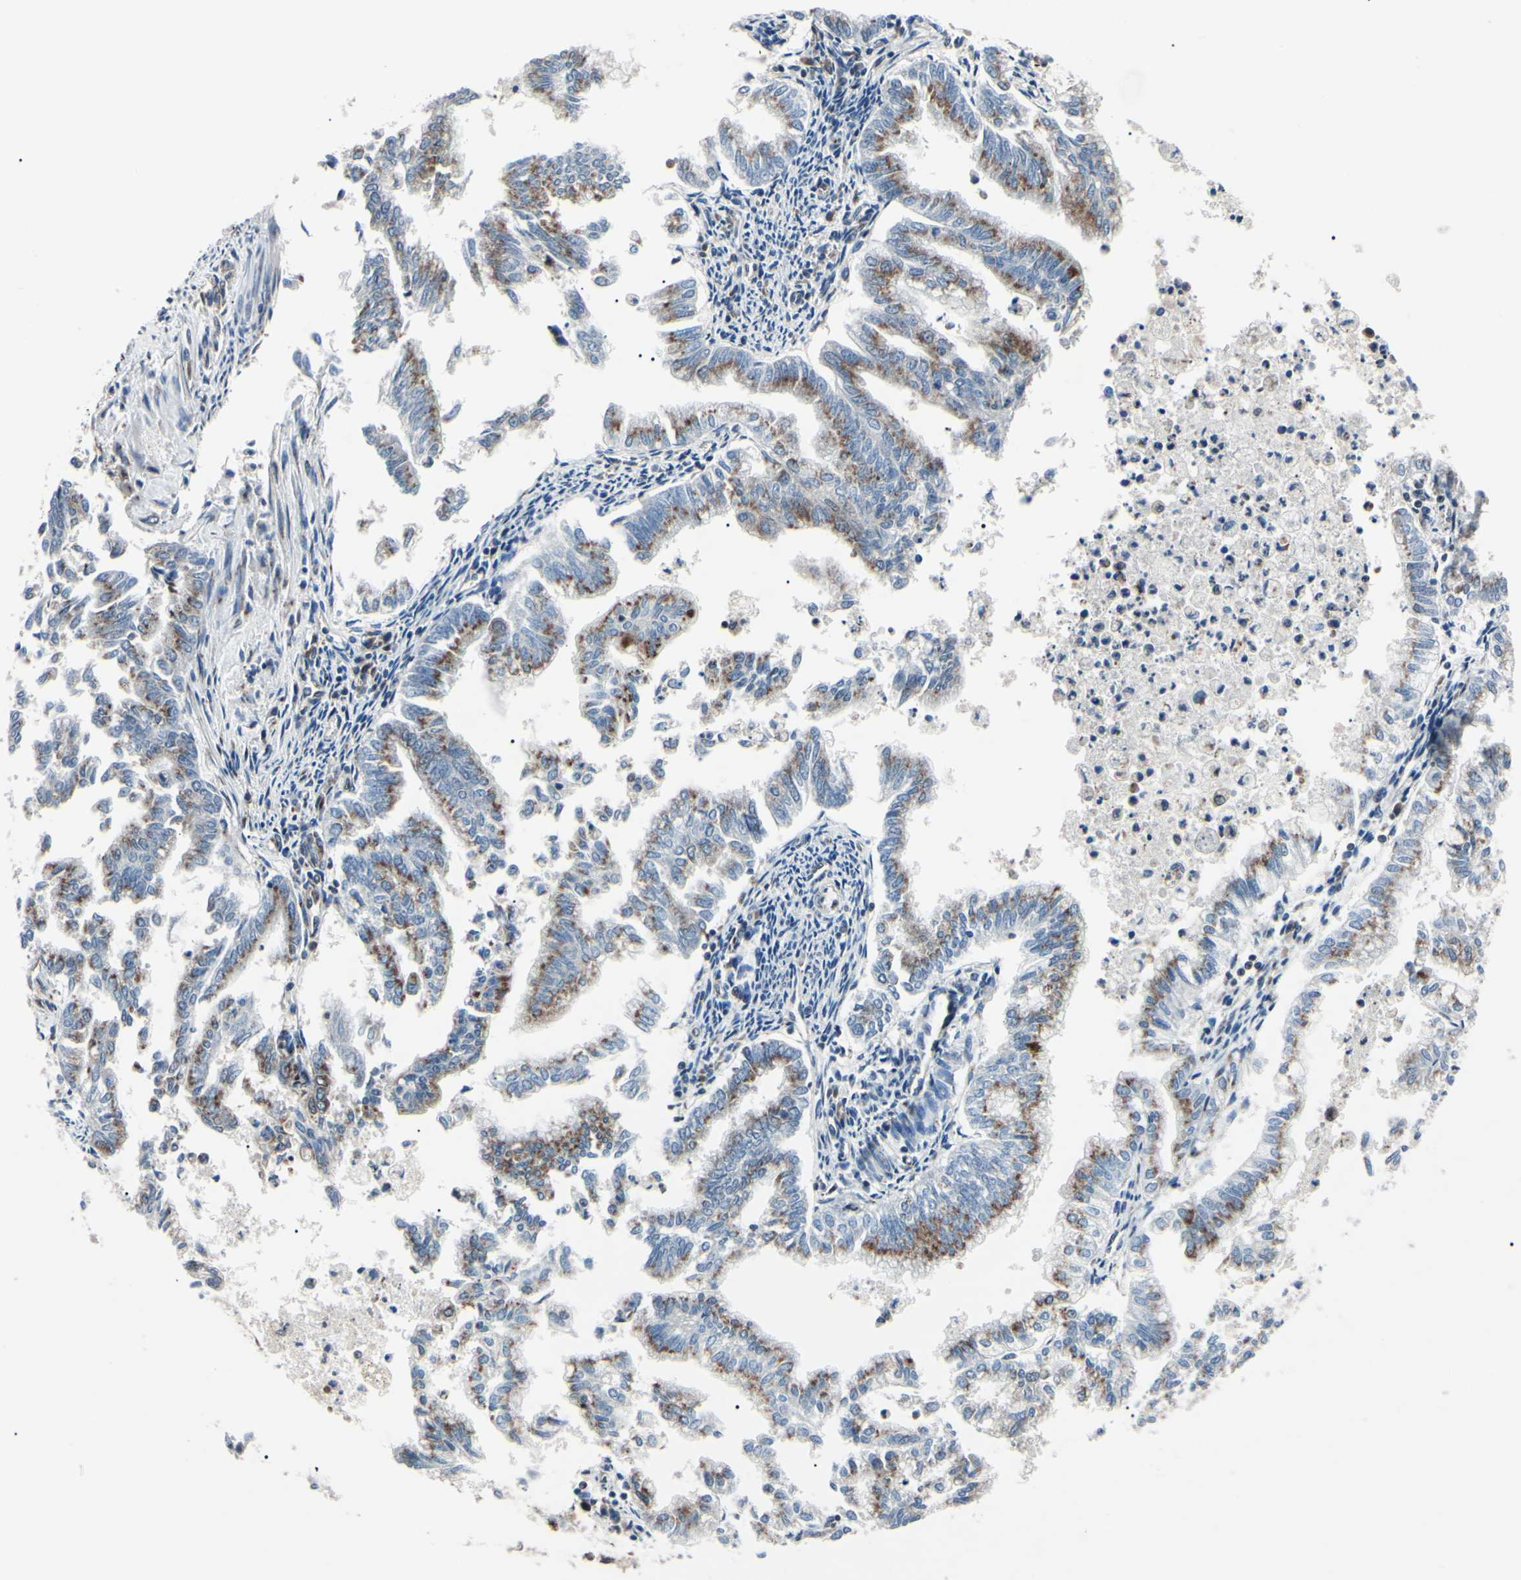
{"staining": {"intensity": "moderate", "quantity": "25%-75%", "location": "cytoplasmic/membranous"}, "tissue": "endometrial cancer", "cell_type": "Tumor cells", "image_type": "cancer", "snomed": [{"axis": "morphology", "description": "Necrosis, NOS"}, {"axis": "morphology", "description": "Adenocarcinoma, NOS"}, {"axis": "topography", "description": "Endometrium"}], "caption": "Protein staining of endometrial cancer tissue shows moderate cytoplasmic/membranous expression in approximately 25%-75% of tumor cells.", "gene": "MAPRE1", "patient": {"sex": "female", "age": 79}}